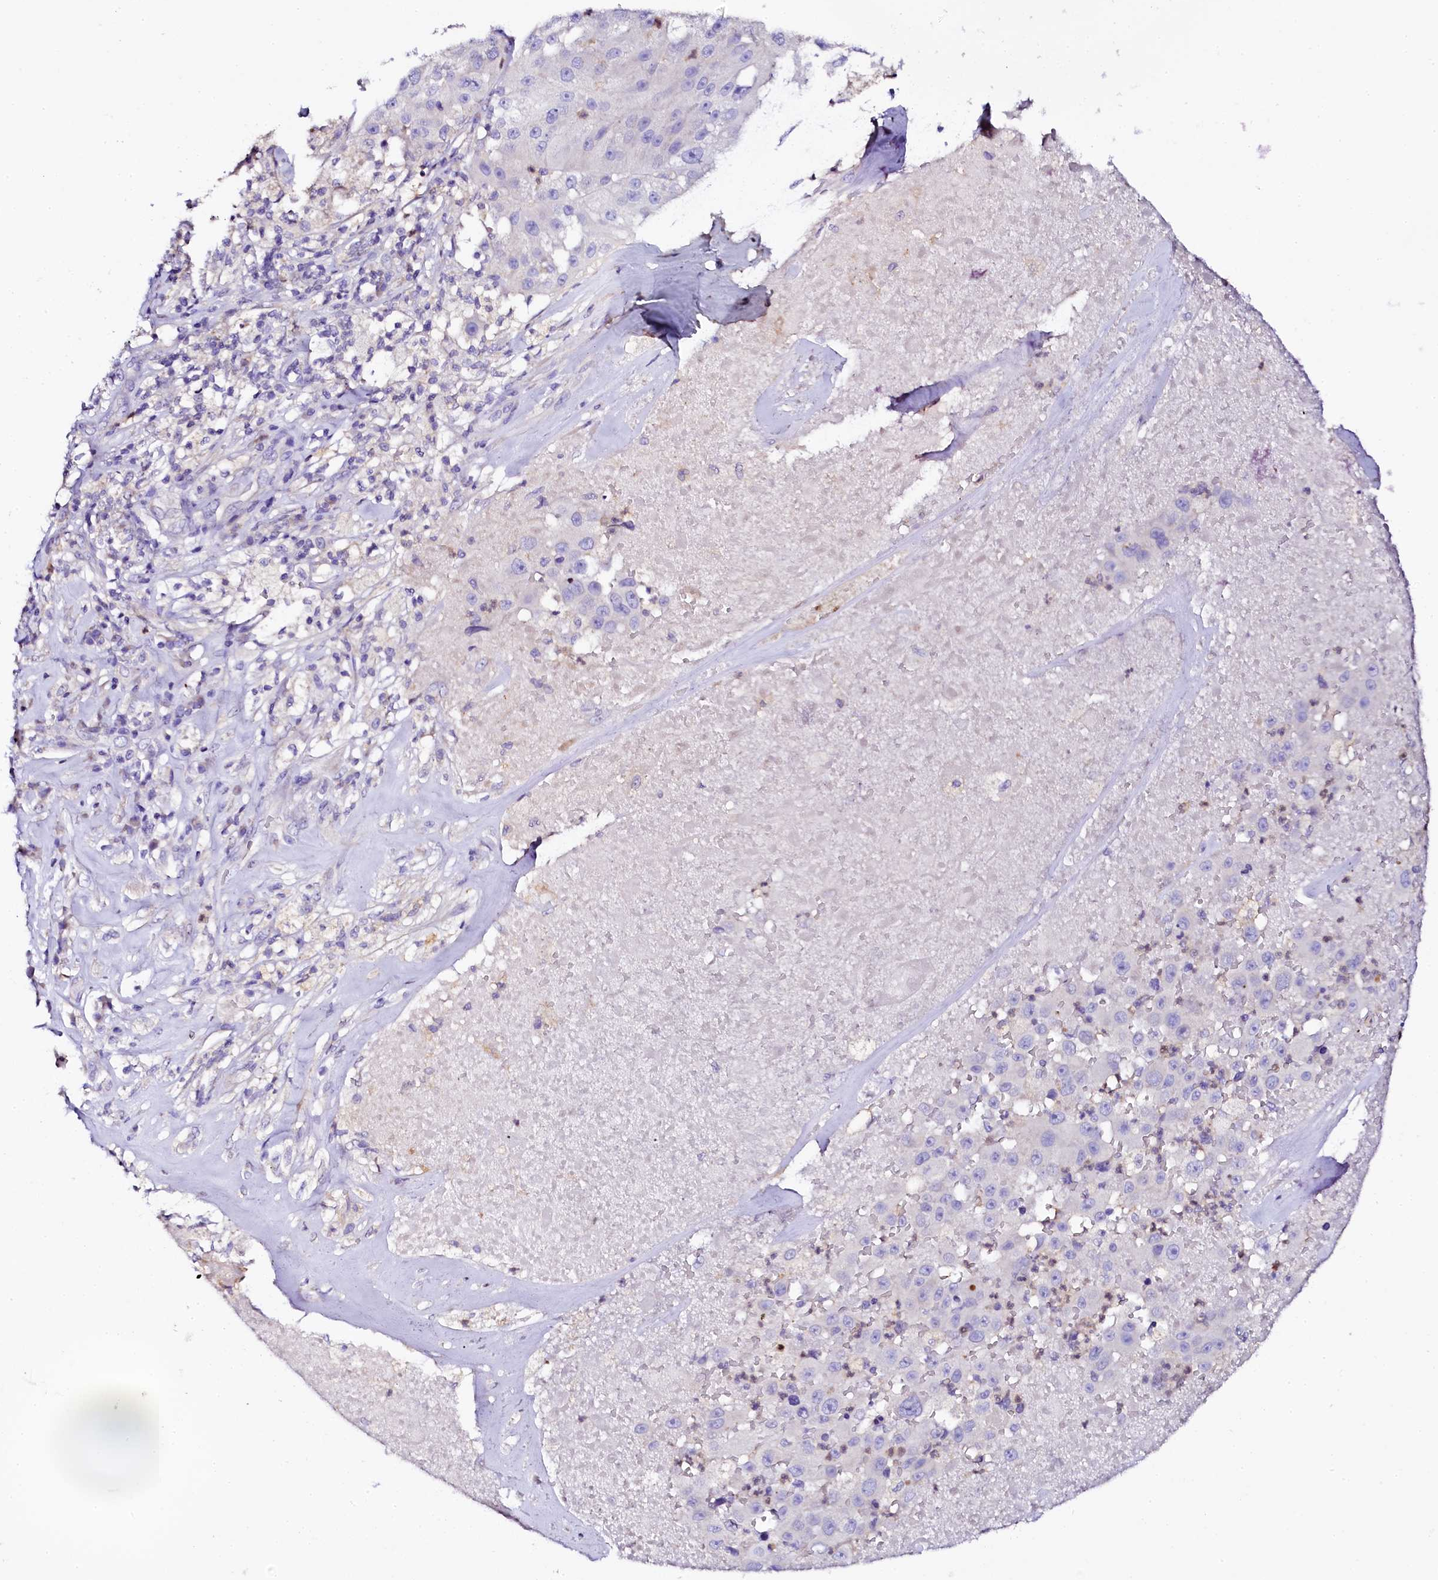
{"staining": {"intensity": "negative", "quantity": "none", "location": "none"}, "tissue": "melanoma", "cell_type": "Tumor cells", "image_type": "cancer", "snomed": [{"axis": "morphology", "description": "Malignant melanoma, Metastatic site"}, {"axis": "topography", "description": "Lymph node"}], "caption": "Tumor cells are negative for brown protein staining in melanoma. (DAB (3,3'-diaminobenzidine) IHC visualized using brightfield microscopy, high magnification).", "gene": "NAA16", "patient": {"sex": "male", "age": 62}}